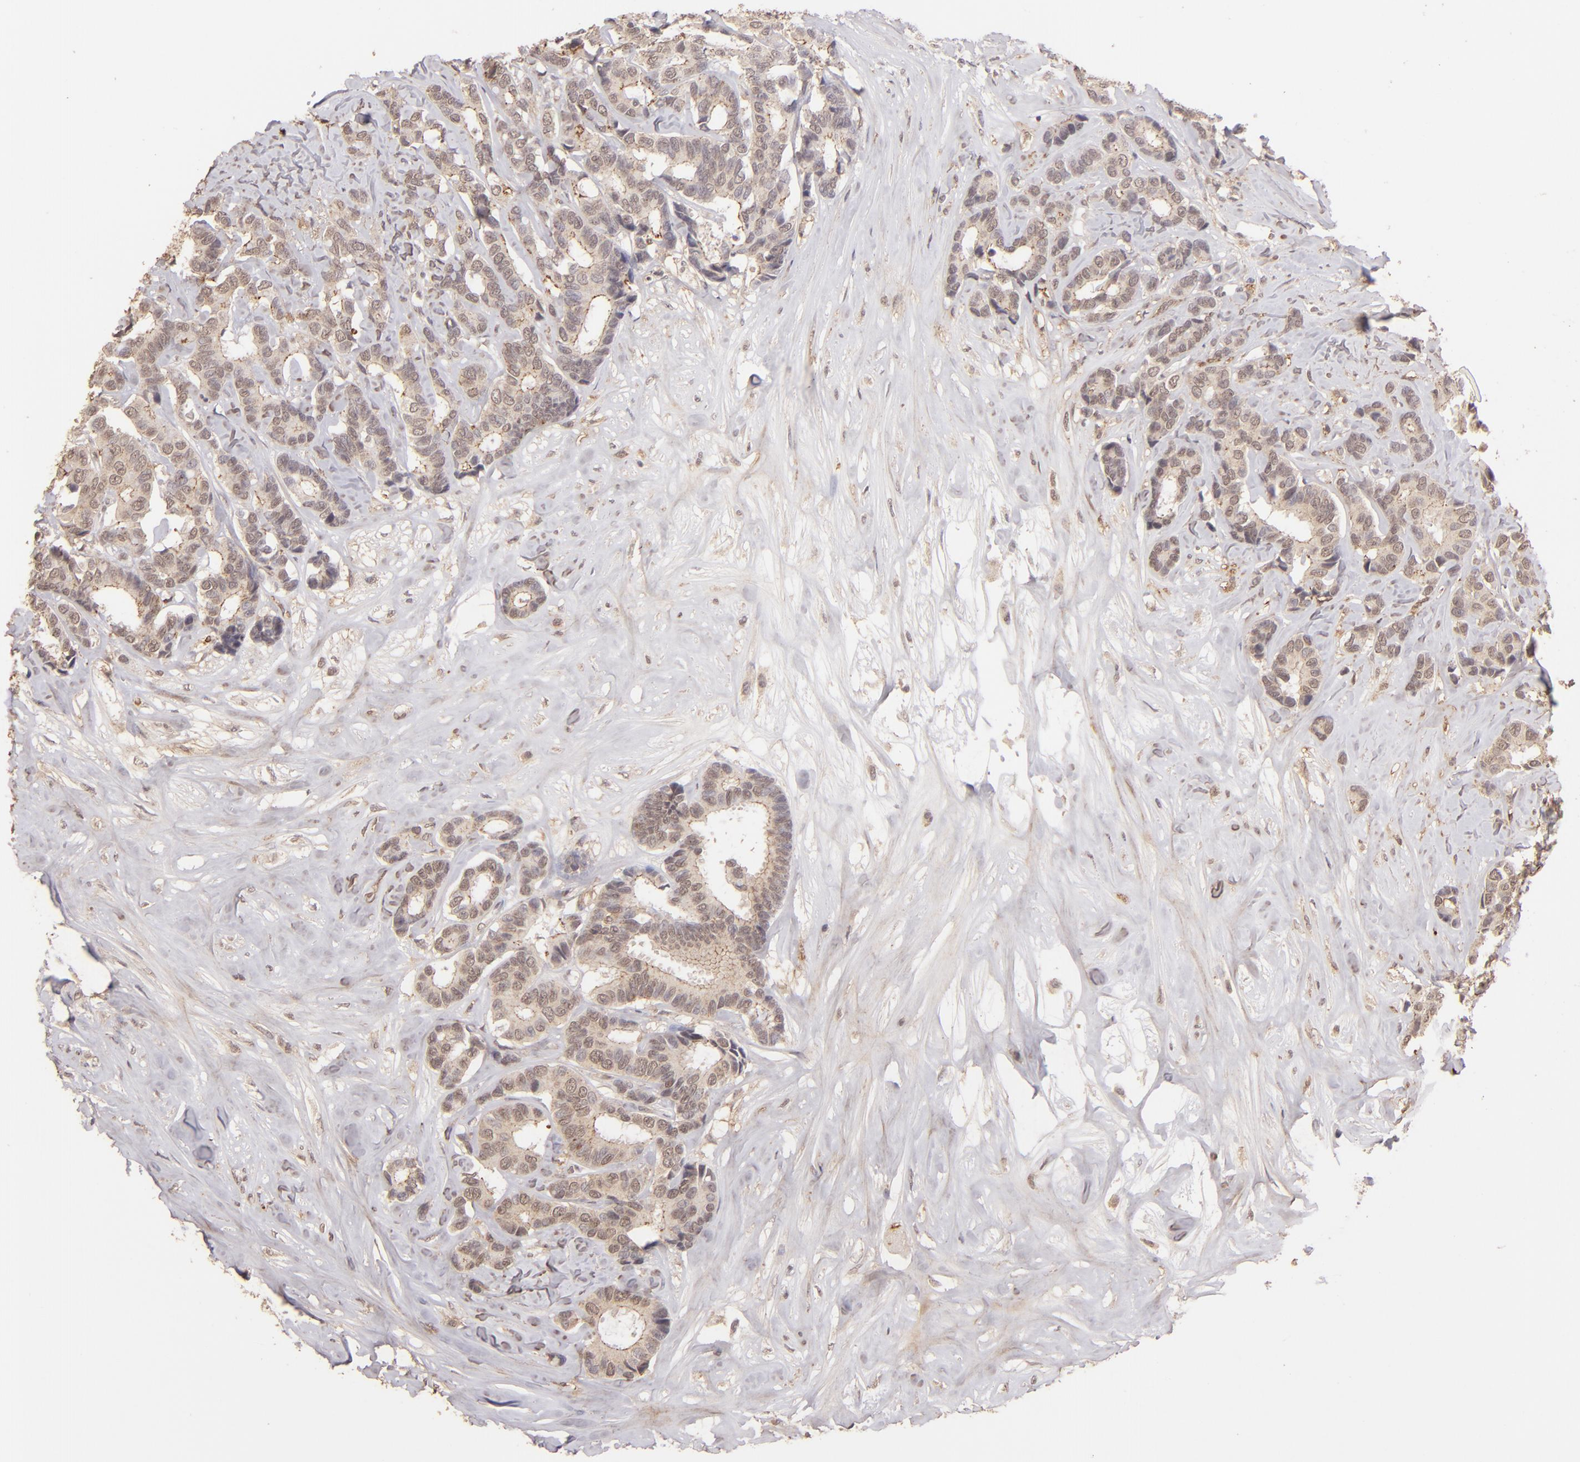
{"staining": {"intensity": "weak", "quantity": ">75%", "location": "cytoplasmic/membranous"}, "tissue": "breast cancer", "cell_type": "Tumor cells", "image_type": "cancer", "snomed": [{"axis": "morphology", "description": "Duct carcinoma"}, {"axis": "topography", "description": "Breast"}], "caption": "Tumor cells reveal weak cytoplasmic/membranous expression in about >75% of cells in breast cancer.", "gene": "CLDN1", "patient": {"sex": "female", "age": 87}}